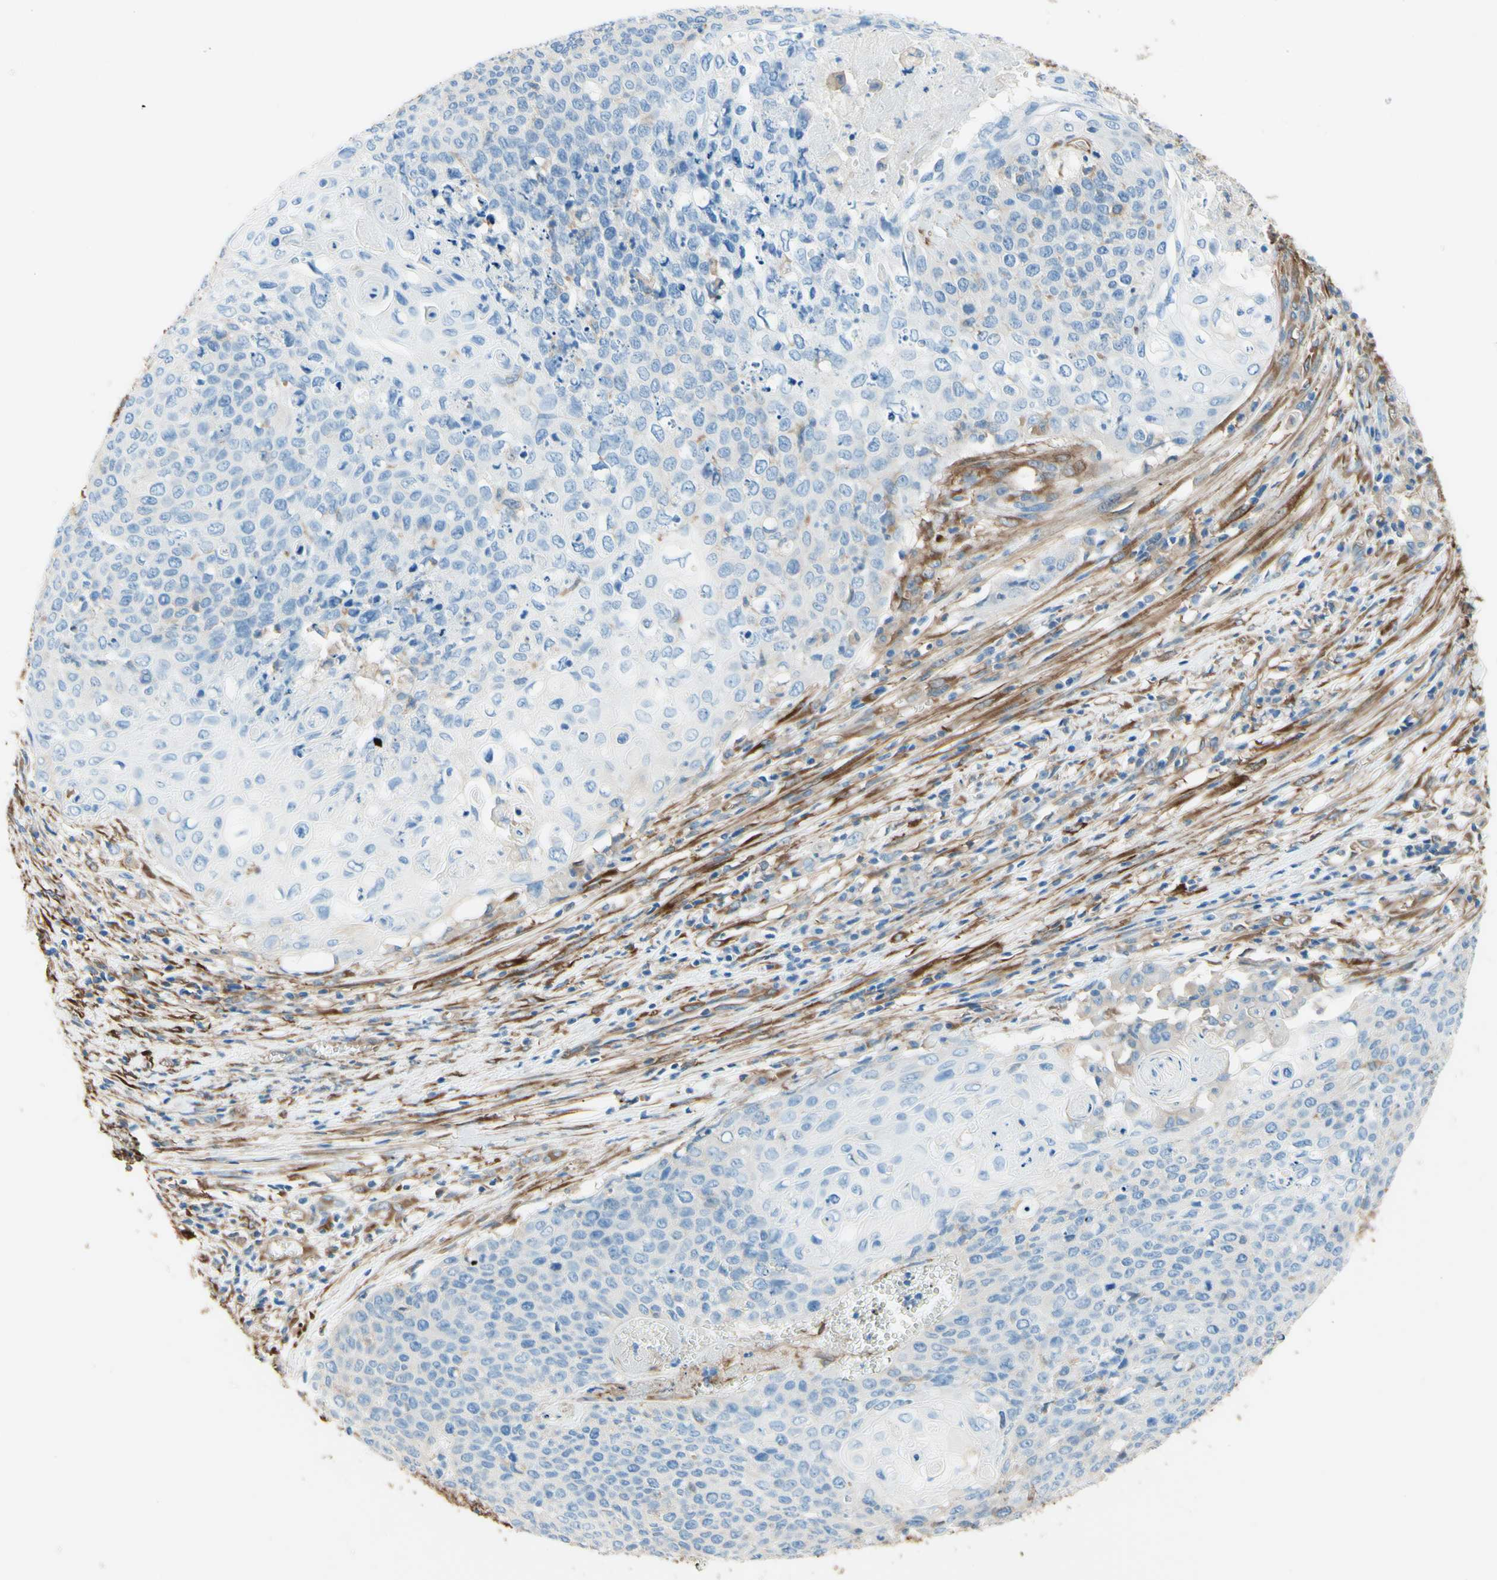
{"staining": {"intensity": "negative", "quantity": "none", "location": "none"}, "tissue": "cervical cancer", "cell_type": "Tumor cells", "image_type": "cancer", "snomed": [{"axis": "morphology", "description": "Squamous cell carcinoma, NOS"}, {"axis": "topography", "description": "Cervix"}], "caption": "The histopathology image shows no significant positivity in tumor cells of squamous cell carcinoma (cervical).", "gene": "DPYSL3", "patient": {"sex": "female", "age": 39}}